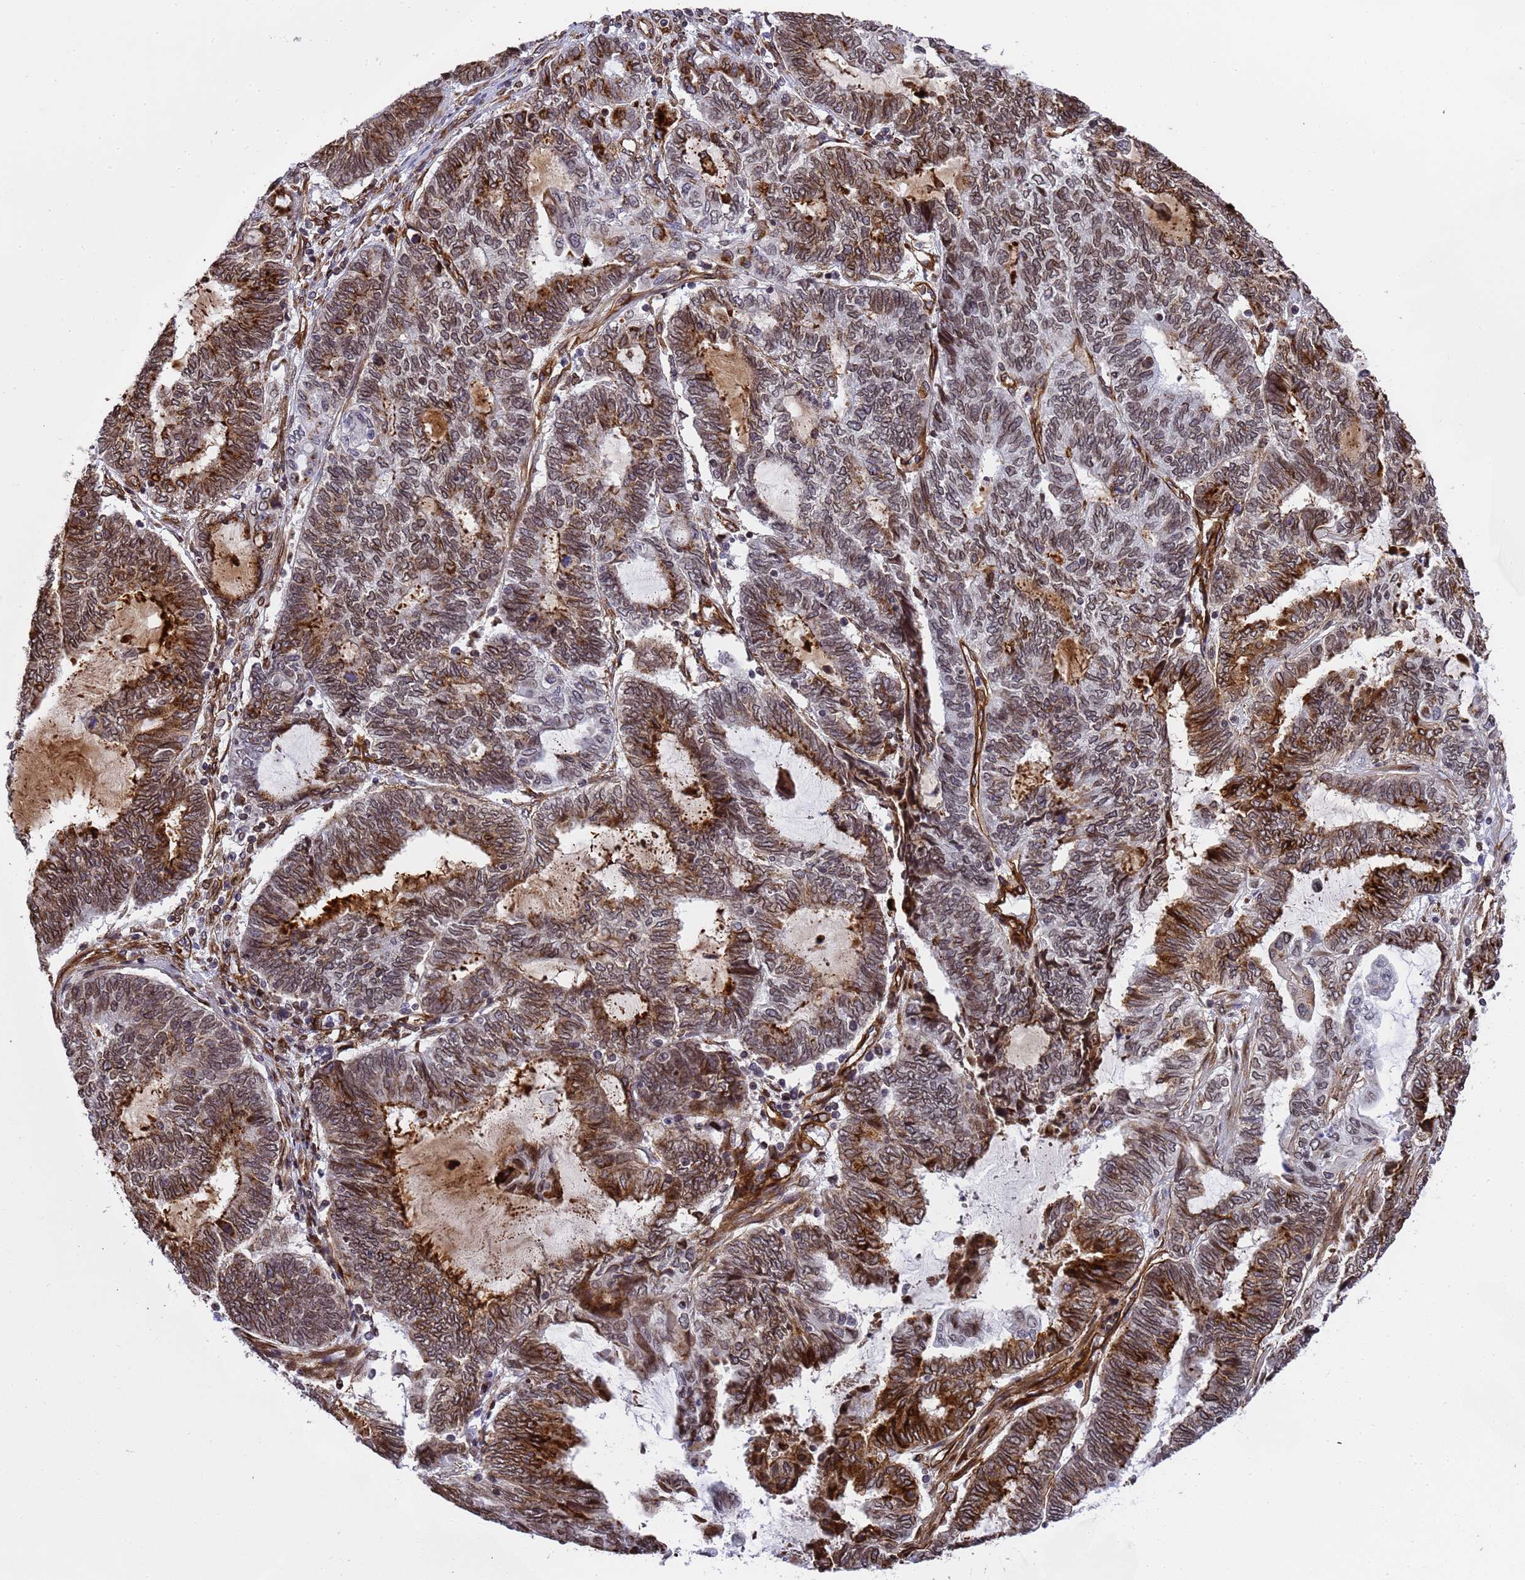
{"staining": {"intensity": "strong", "quantity": "25%-75%", "location": "cytoplasmic/membranous,nuclear"}, "tissue": "endometrial cancer", "cell_type": "Tumor cells", "image_type": "cancer", "snomed": [{"axis": "morphology", "description": "Adenocarcinoma, NOS"}, {"axis": "topography", "description": "Uterus"}, {"axis": "topography", "description": "Endometrium"}], "caption": "A brown stain highlights strong cytoplasmic/membranous and nuclear positivity of a protein in endometrial cancer tumor cells. The protein of interest is shown in brown color, while the nuclei are stained blue.", "gene": "IGFBP7", "patient": {"sex": "female", "age": 70}}